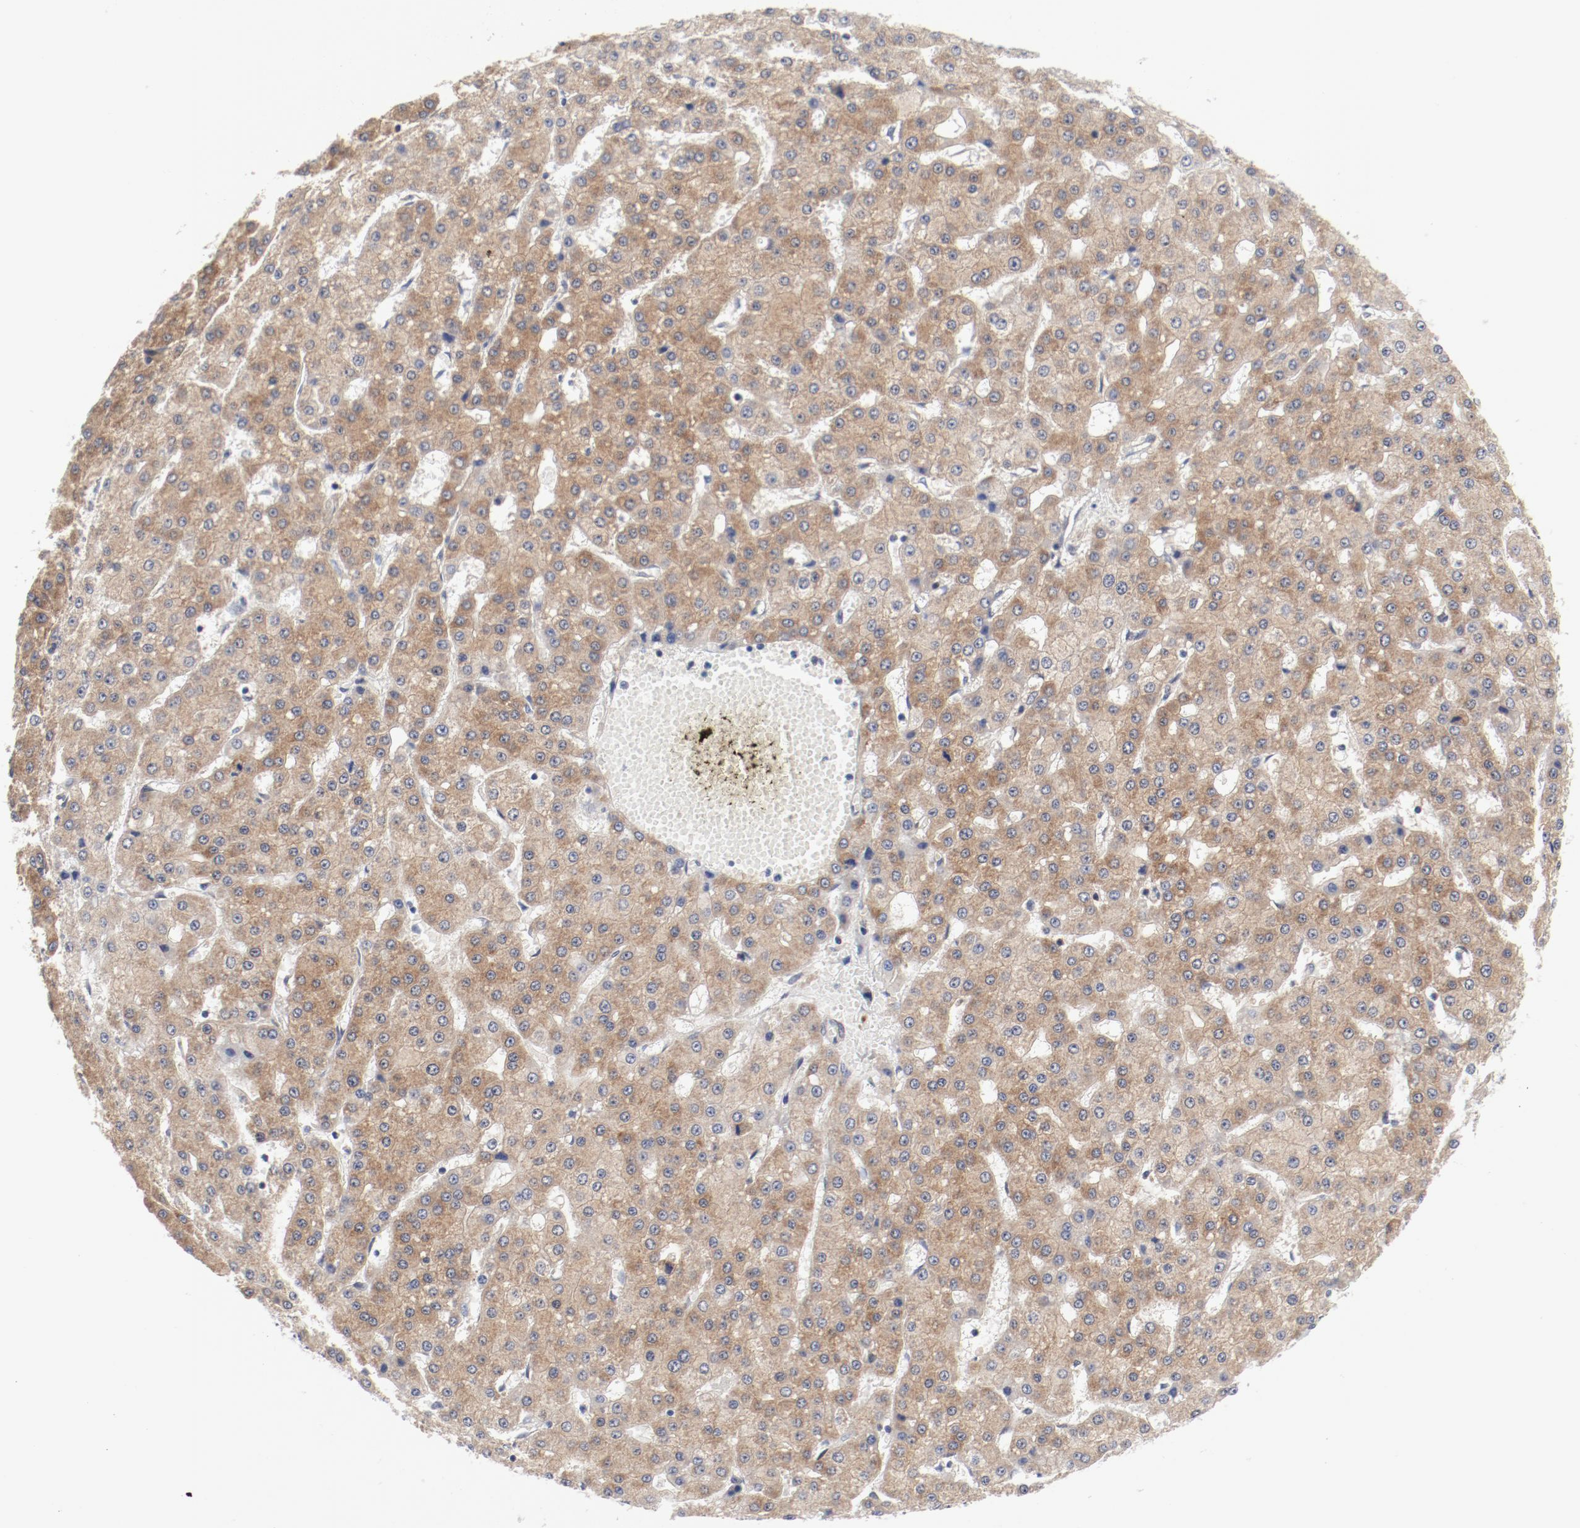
{"staining": {"intensity": "moderate", "quantity": ">75%", "location": "cytoplasmic/membranous"}, "tissue": "liver cancer", "cell_type": "Tumor cells", "image_type": "cancer", "snomed": [{"axis": "morphology", "description": "Carcinoma, Hepatocellular, NOS"}, {"axis": "topography", "description": "Liver"}], "caption": "The image reveals immunohistochemical staining of liver hepatocellular carcinoma. There is moderate cytoplasmic/membranous staining is appreciated in about >75% of tumor cells. (brown staining indicates protein expression, while blue staining denotes nuclei).", "gene": "BAD", "patient": {"sex": "male", "age": 47}}